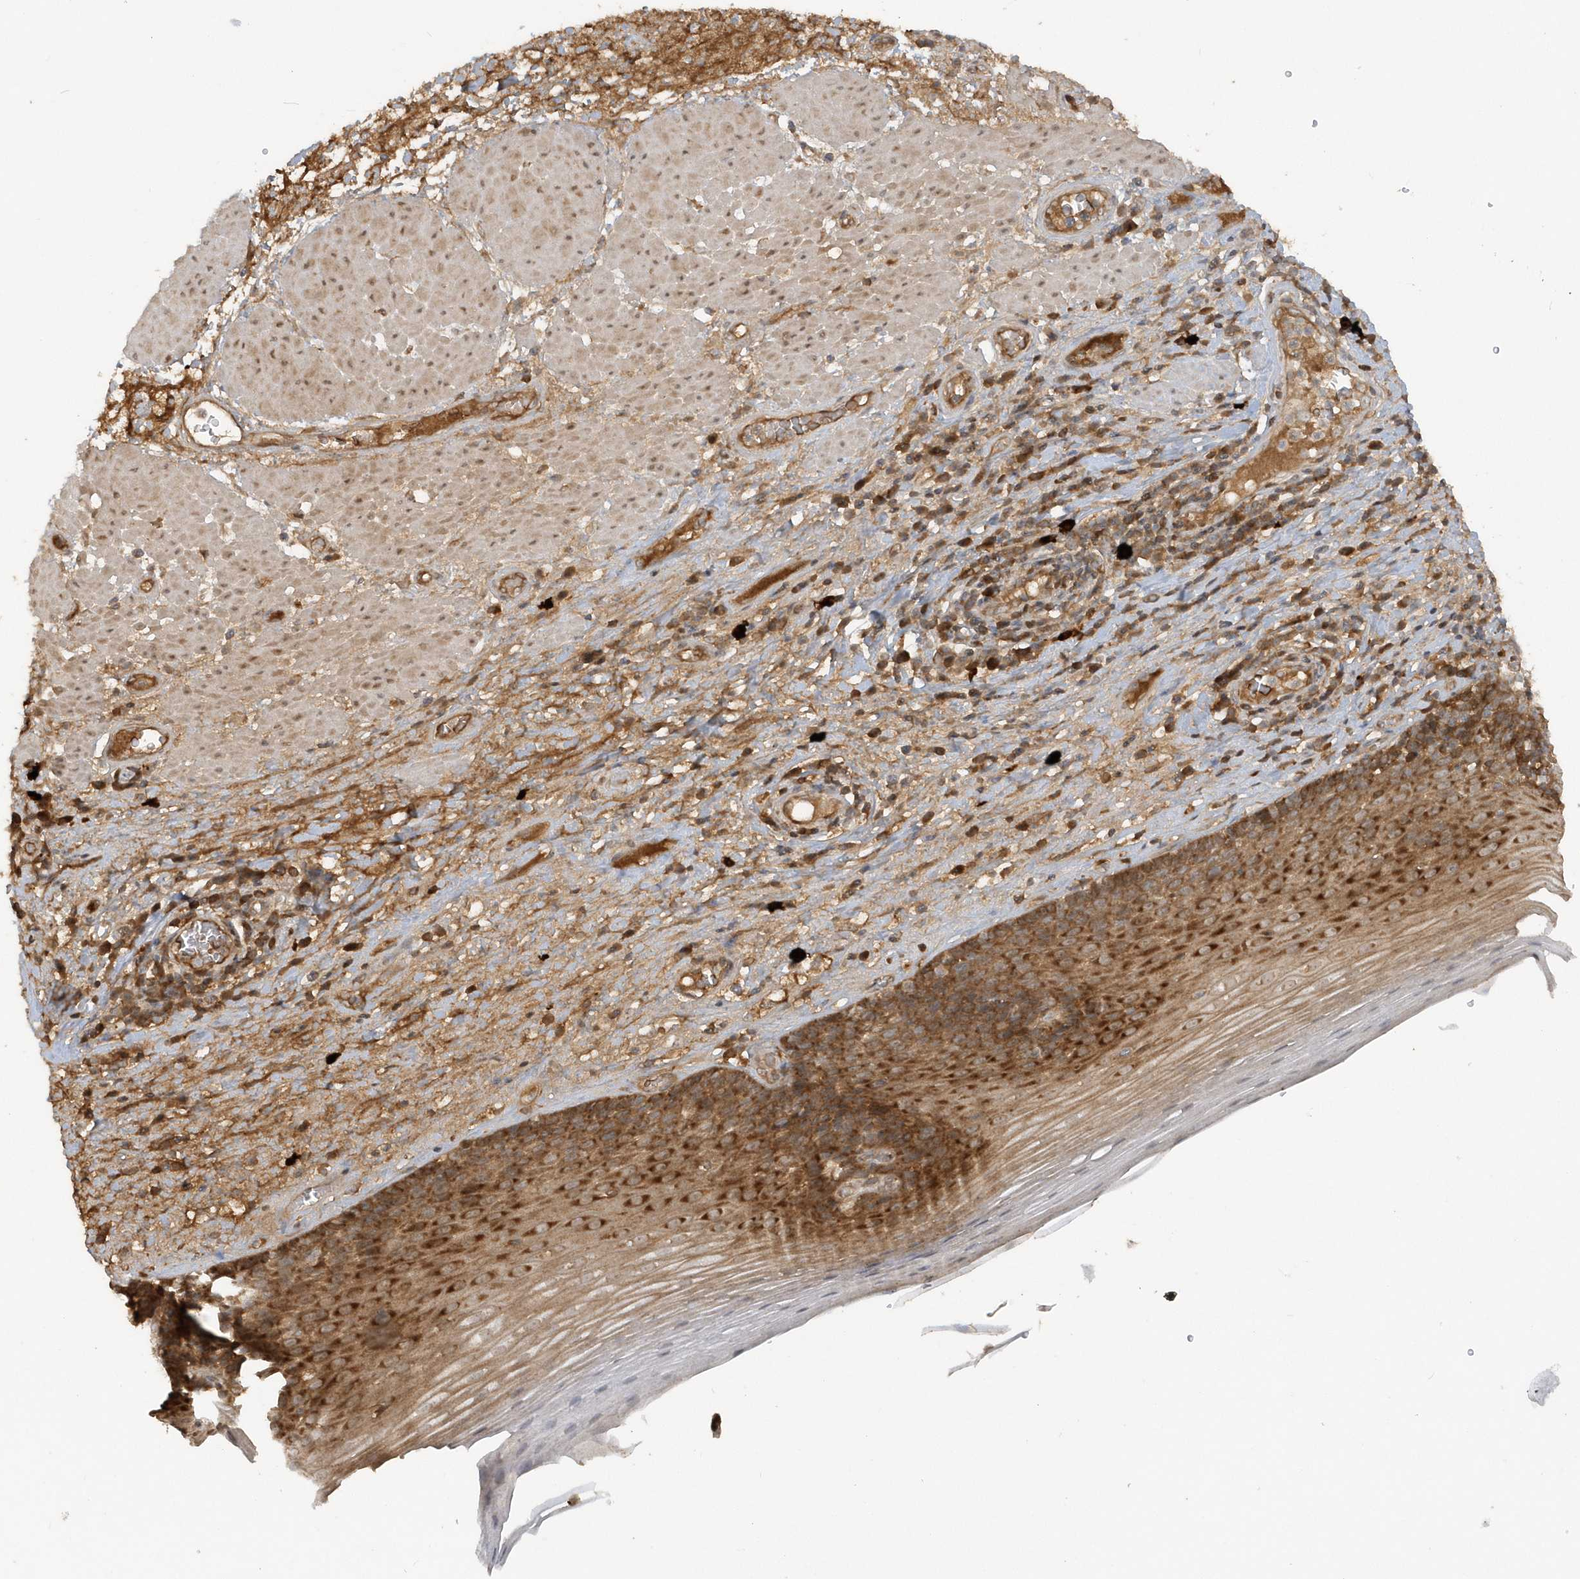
{"staining": {"intensity": "moderate", "quantity": ">75%", "location": "cytoplasmic/membranous"}, "tissue": "esophagus", "cell_type": "Squamous epithelial cells", "image_type": "normal", "snomed": [{"axis": "morphology", "description": "Normal tissue, NOS"}, {"axis": "topography", "description": "Esophagus"}], "caption": "IHC (DAB) staining of normal human esophagus displays moderate cytoplasmic/membranous protein expression in approximately >75% of squamous epithelial cells. (DAB (3,3'-diaminobenzidine) IHC, brown staining for protein, blue staining for nuclei).", "gene": "STIM2", "patient": {"sex": "male", "age": 62}}